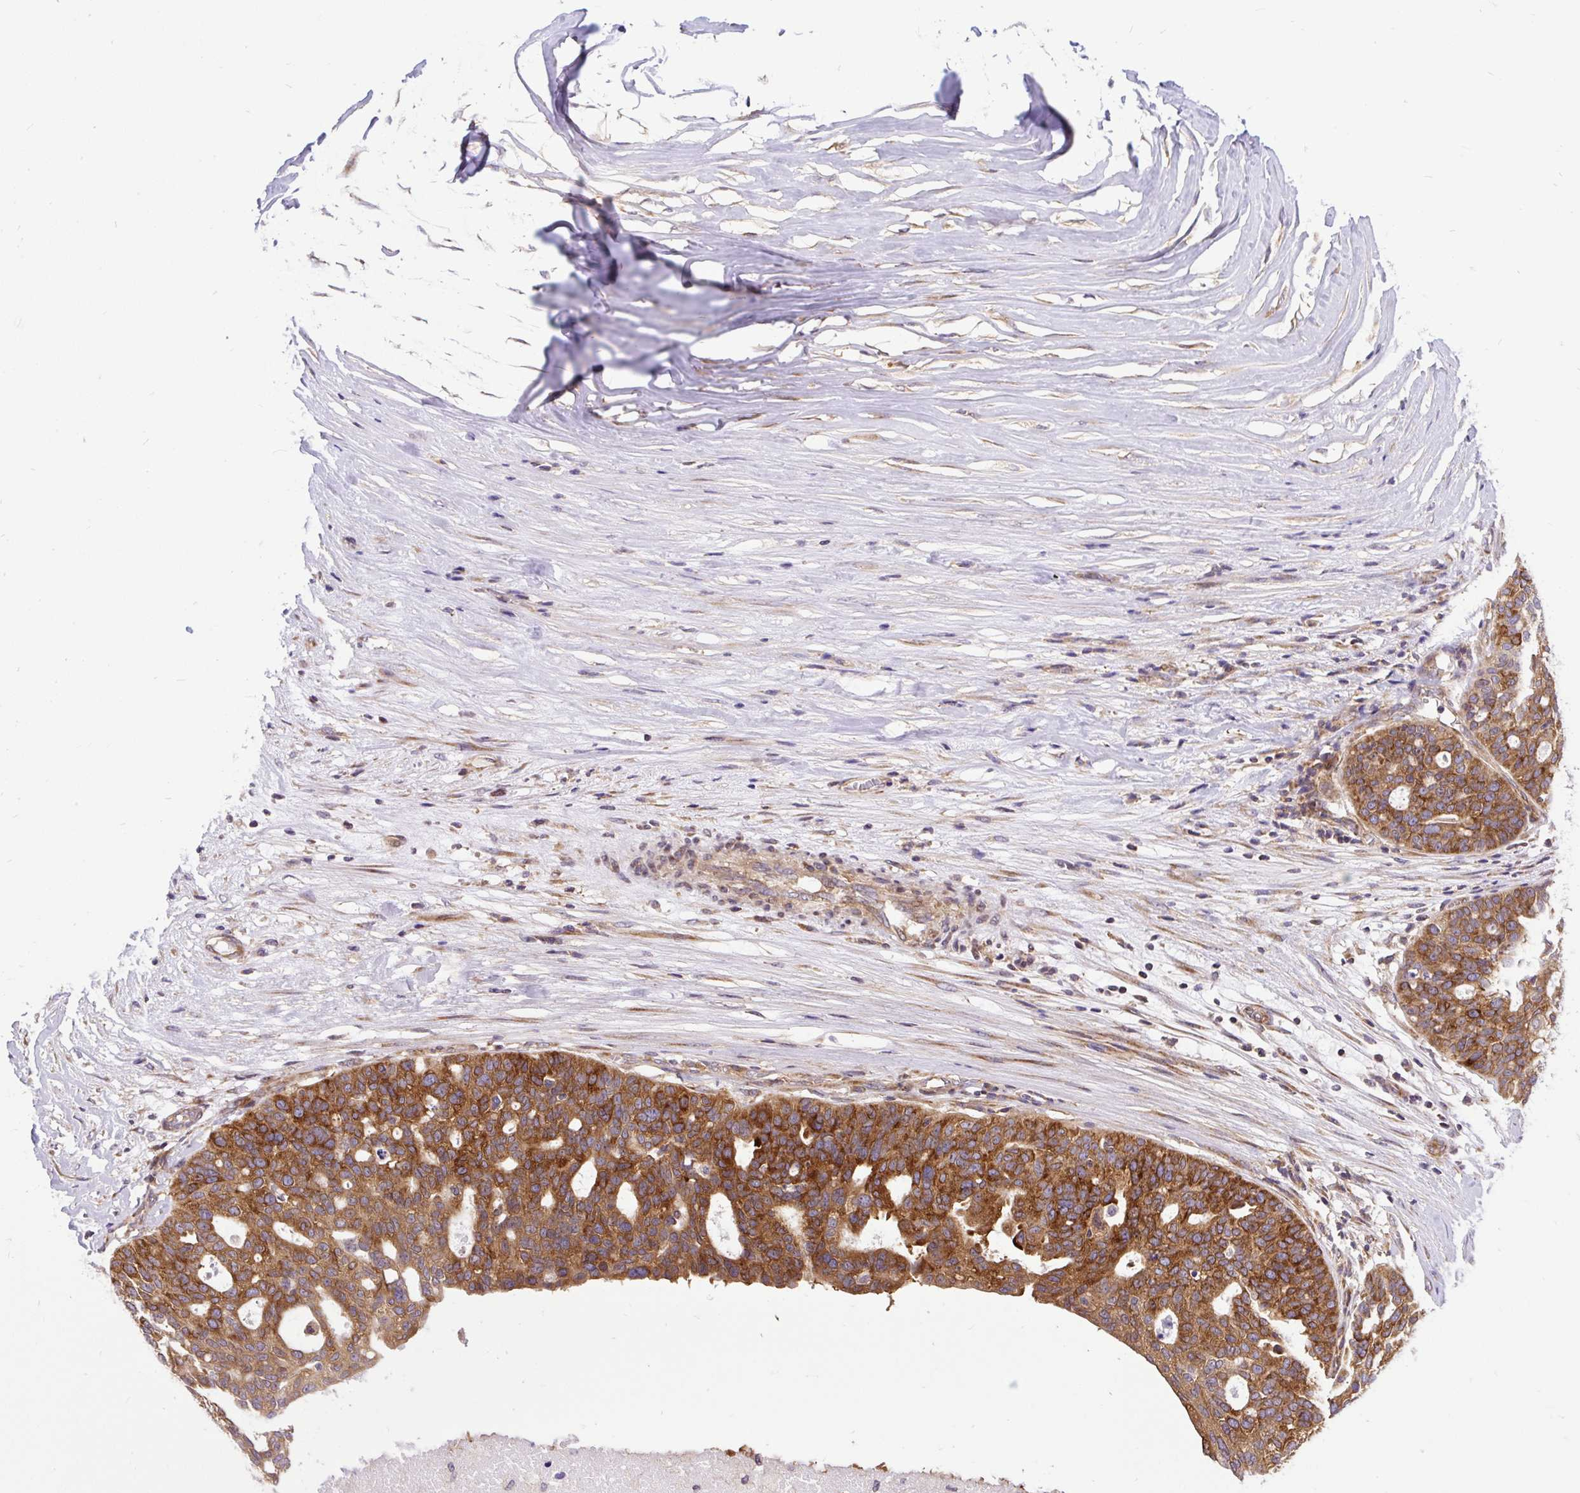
{"staining": {"intensity": "strong", "quantity": "25%-75%", "location": "cytoplasmic/membranous"}, "tissue": "ovarian cancer", "cell_type": "Tumor cells", "image_type": "cancer", "snomed": [{"axis": "morphology", "description": "Cystadenocarcinoma, serous, NOS"}, {"axis": "topography", "description": "Ovary"}], "caption": "Ovarian cancer (serous cystadenocarcinoma) tissue displays strong cytoplasmic/membranous expression in about 25%-75% of tumor cells", "gene": "TRIM17", "patient": {"sex": "female", "age": 59}}